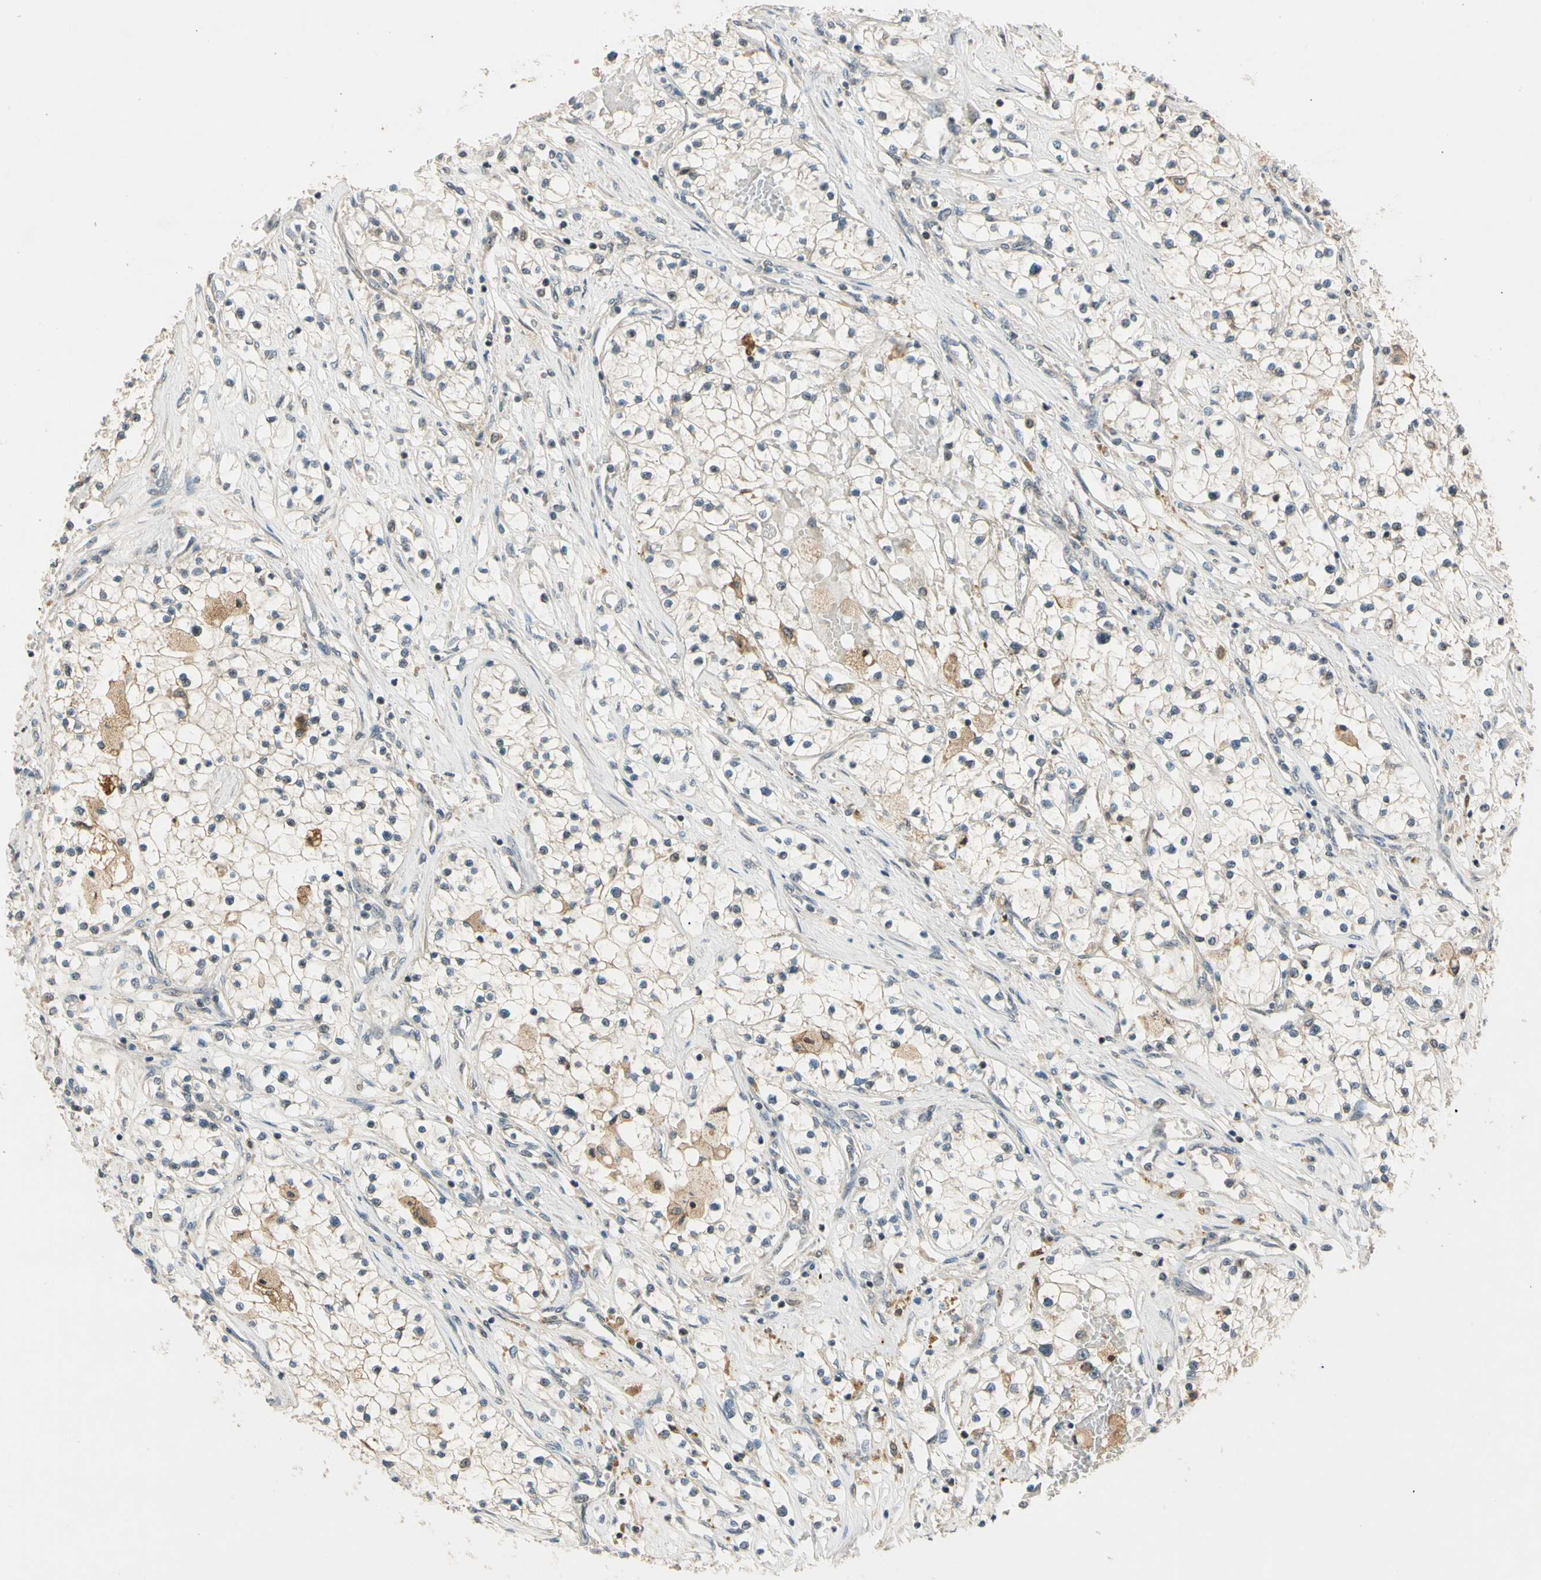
{"staining": {"intensity": "negative", "quantity": "none", "location": "none"}, "tissue": "renal cancer", "cell_type": "Tumor cells", "image_type": "cancer", "snomed": [{"axis": "morphology", "description": "Adenocarcinoma, NOS"}, {"axis": "topography", "description": "Kidney"}], "caption": "Histopathology image shows no significant protein positivity in tumor cells of renal cancer. (DAB (3,3'-diaminobenzidine) immunohistochemistry (IHC) with hematoxylin counter stain).", "gene": "RIOX2", "patient": {"sex": "male", "age": 68}}